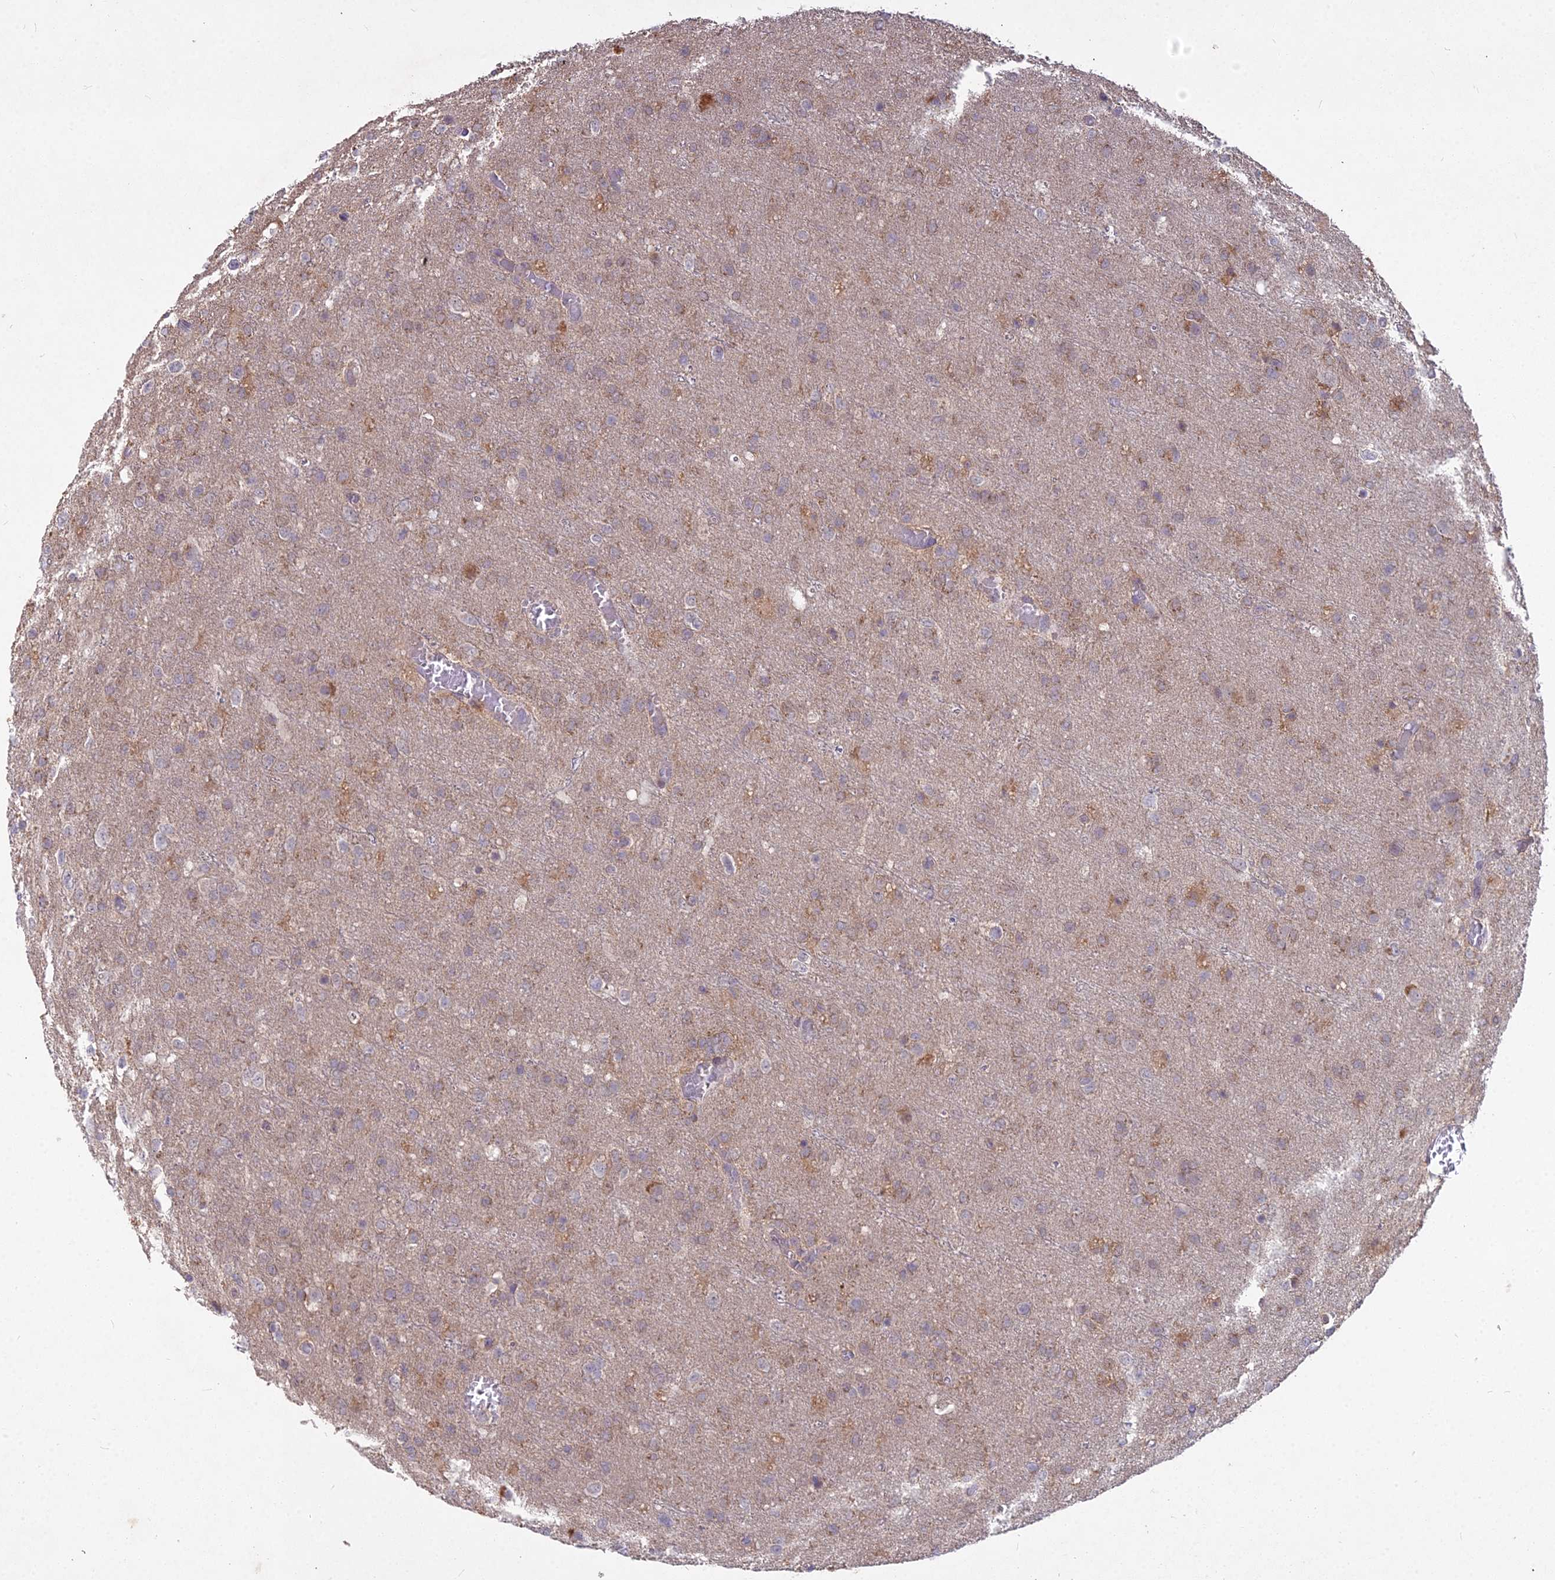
{"staining": {"intensity": "weak", "quantity": "<25%", "location": "cytoplasmic/membranous"}, "tissue": "glioma", "cell_type": "Tumor cells", "image_type": "cancer", "snomed": [{"axis": "morphology", "description": "Glioma, malignant, High grade"}, {"axis": "topography", "description": "Brain"}], "caption": "Tumor cells show no significant expression in glioma. (Brightfield microscopy of DAB IHC at high magnification).", "gene": "MICU2", "patient": {"sex": "female", "age": 74}}